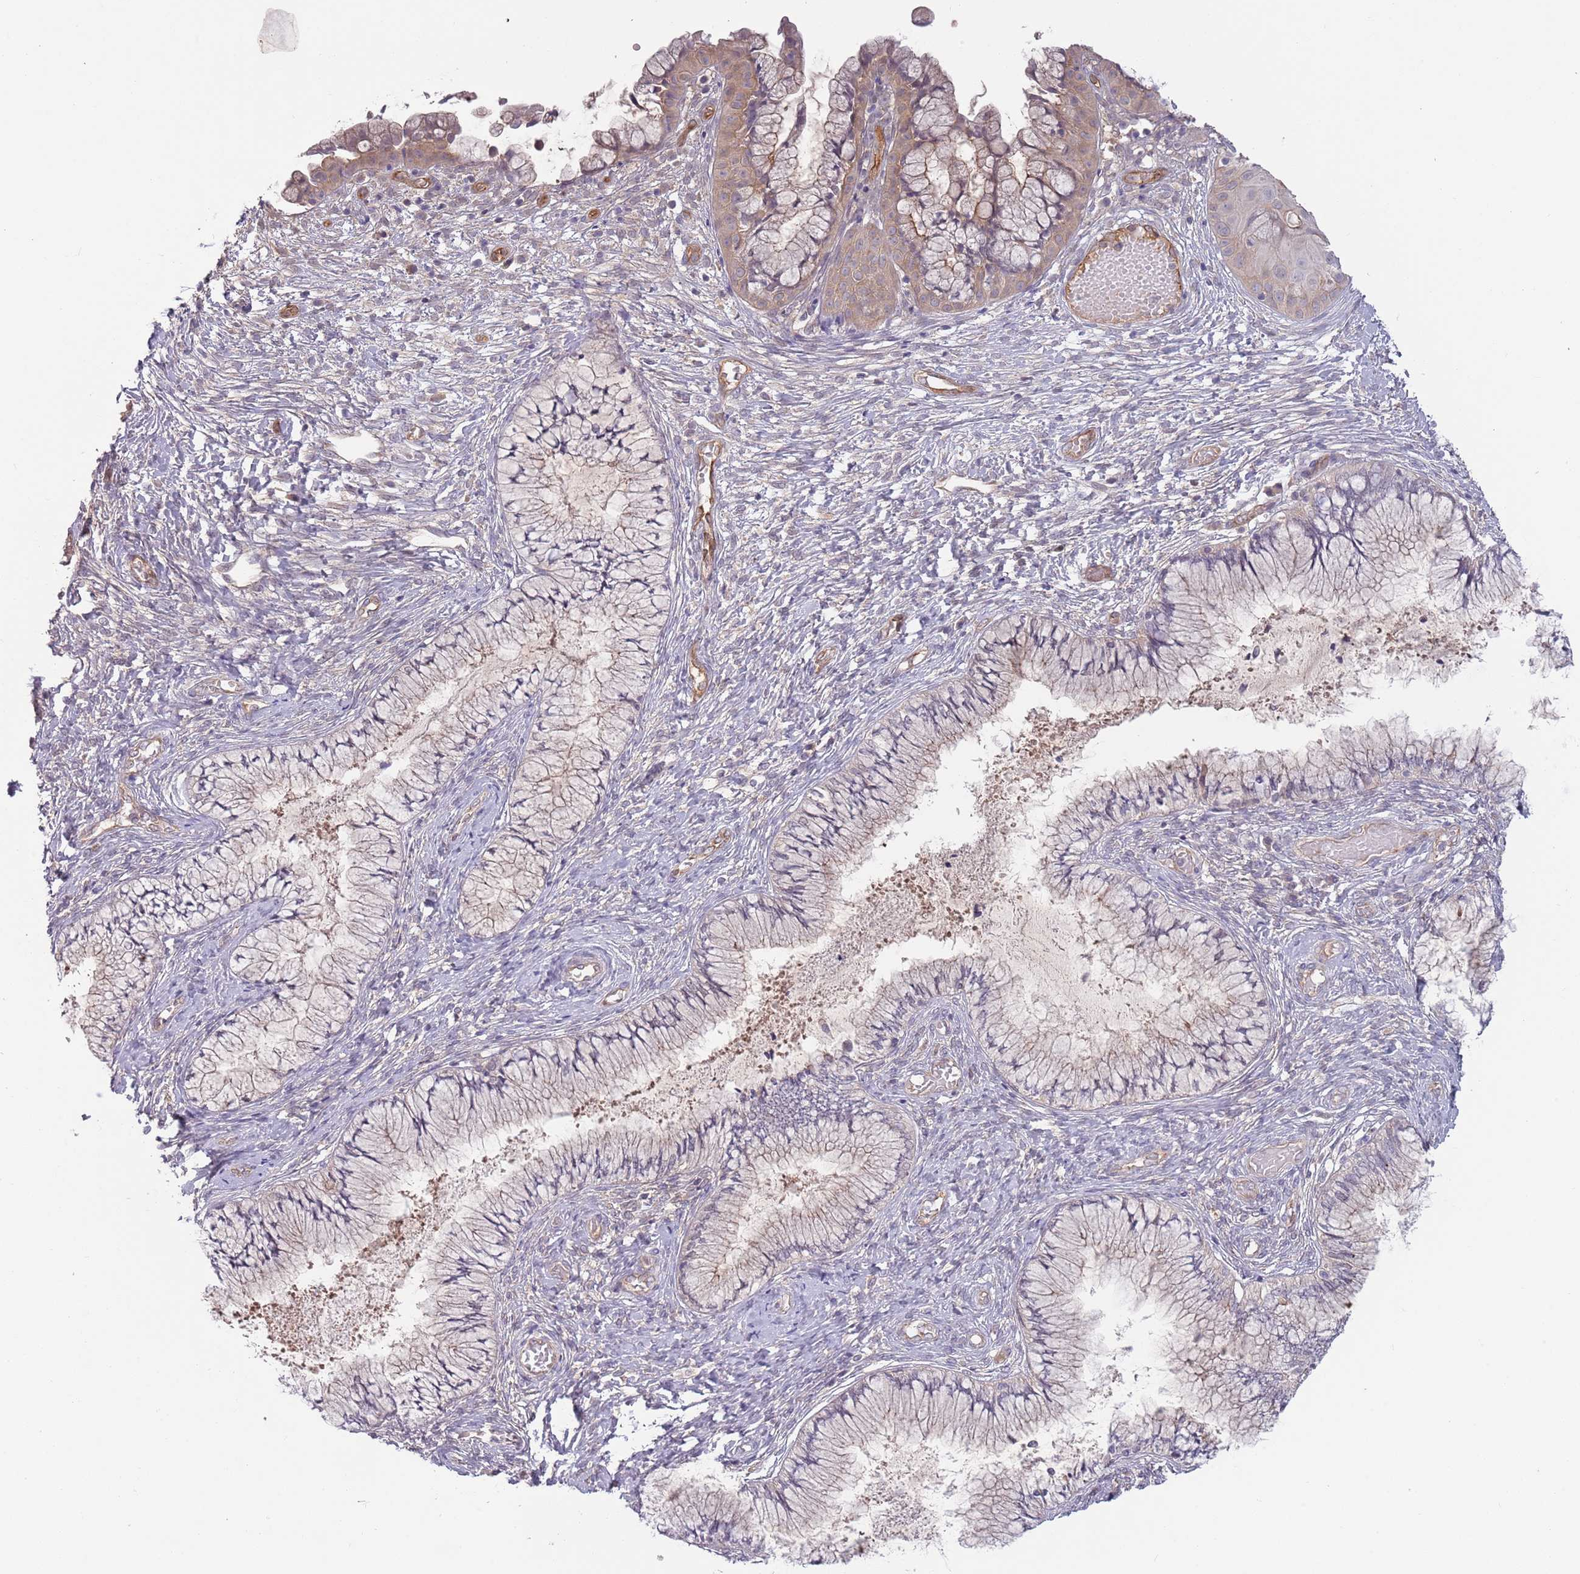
{"staining": {"intensity": "weak", "quantity": "25%-75%", "location": "cytoplasmic/membranous"}, "tissue": "cervix", "cell_type": "Glandular cells", "image_type": "normal", "snomed": [{"axis": "morphology", "description": "Normal tissue, NOS"}, {"axis": "topography", "description": "Cervix"}], "caption": "Unremarkable cervix demonstrates weak cytoplasmic/membranous expression in about 25%-75% of glandular cells (DAB IHC with brightfield microscopy, high magnification)..", "gene": "SAV1", "patient": {"sex": "female", "age": 42}}